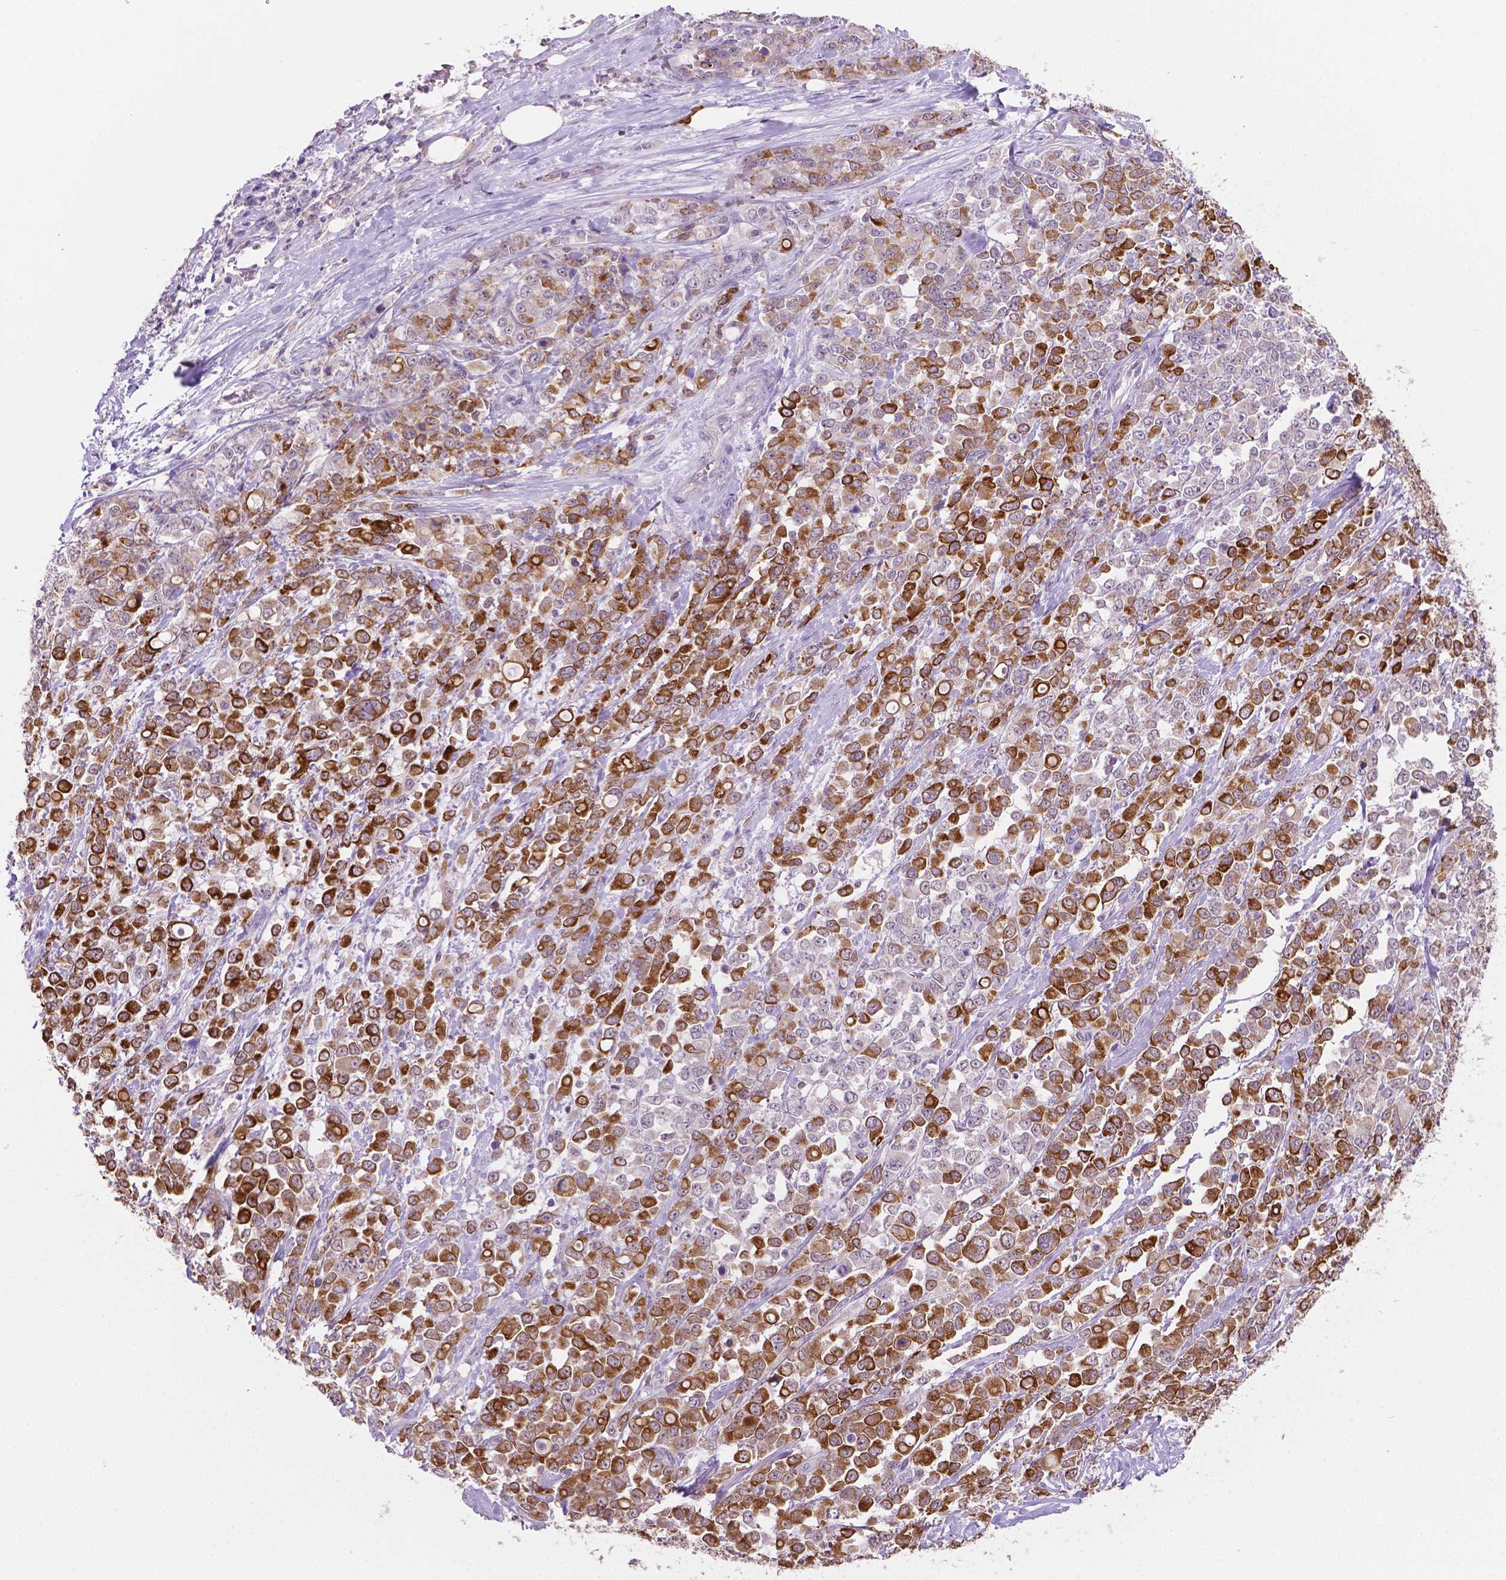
{"staining": {"intensity": "strong", "quantity": ">75%", "location": "cytoplasmic/membranous"}, "tissue": "stomach cancer", "cell_type": "Tumor cells", "image_type": "cancer", "snomed": [{"axis": "morphology", "description": "Adenocarcinoma, NOS"}, {"axis": "topography", "description": "Stomach"}], "caption": "IHC (DAB (3,3'-diaminobenzidine)) staining of human stomach adenocarcinoma displays strong cytoplasmic/membranous protein expression in about >75% of tumor cells. (Brightfield microscopy of DAB IHC at high magnification).", "gene": "SHLD3", "patient": {"sex": "female", "age": 76}}